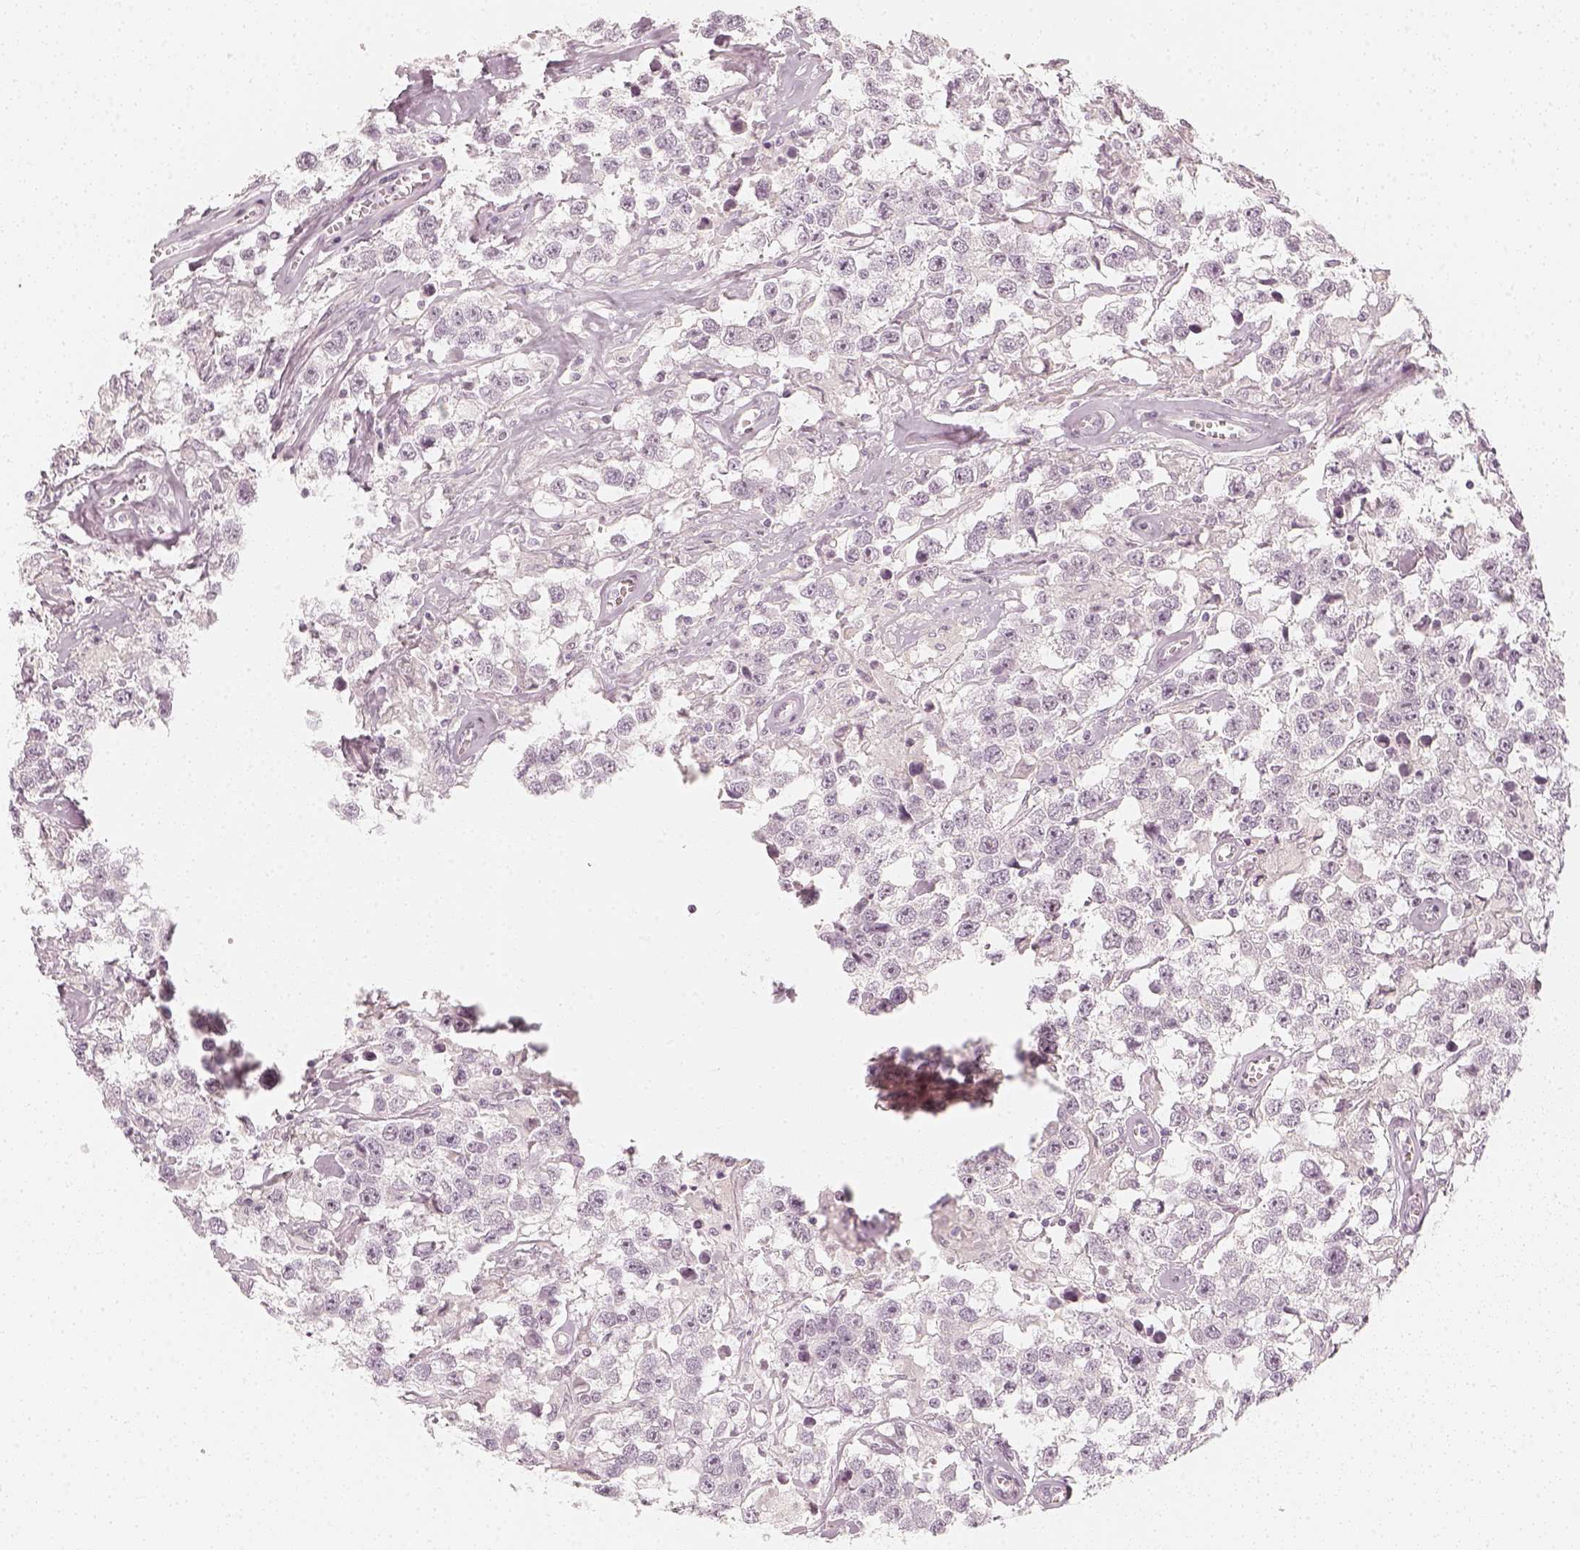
{"staining": {"intensity": "negative", "quantity": "none", "location": "none"}, "tissue": "testis cancer", "cell_type": "Tumor cells", "image_type": "cancer", "snomed": [{"axis": "morphology", "description": "Seminoma, NOS"}, {"axis": "topography", "description": "Testis"}], "caption": "Immunohistochemistry (IHC) of human testis seminoma shows no staining in tumor cells.", "gene": "KRTAP2-1", "patient": {"sex": "male", "age": 43}}